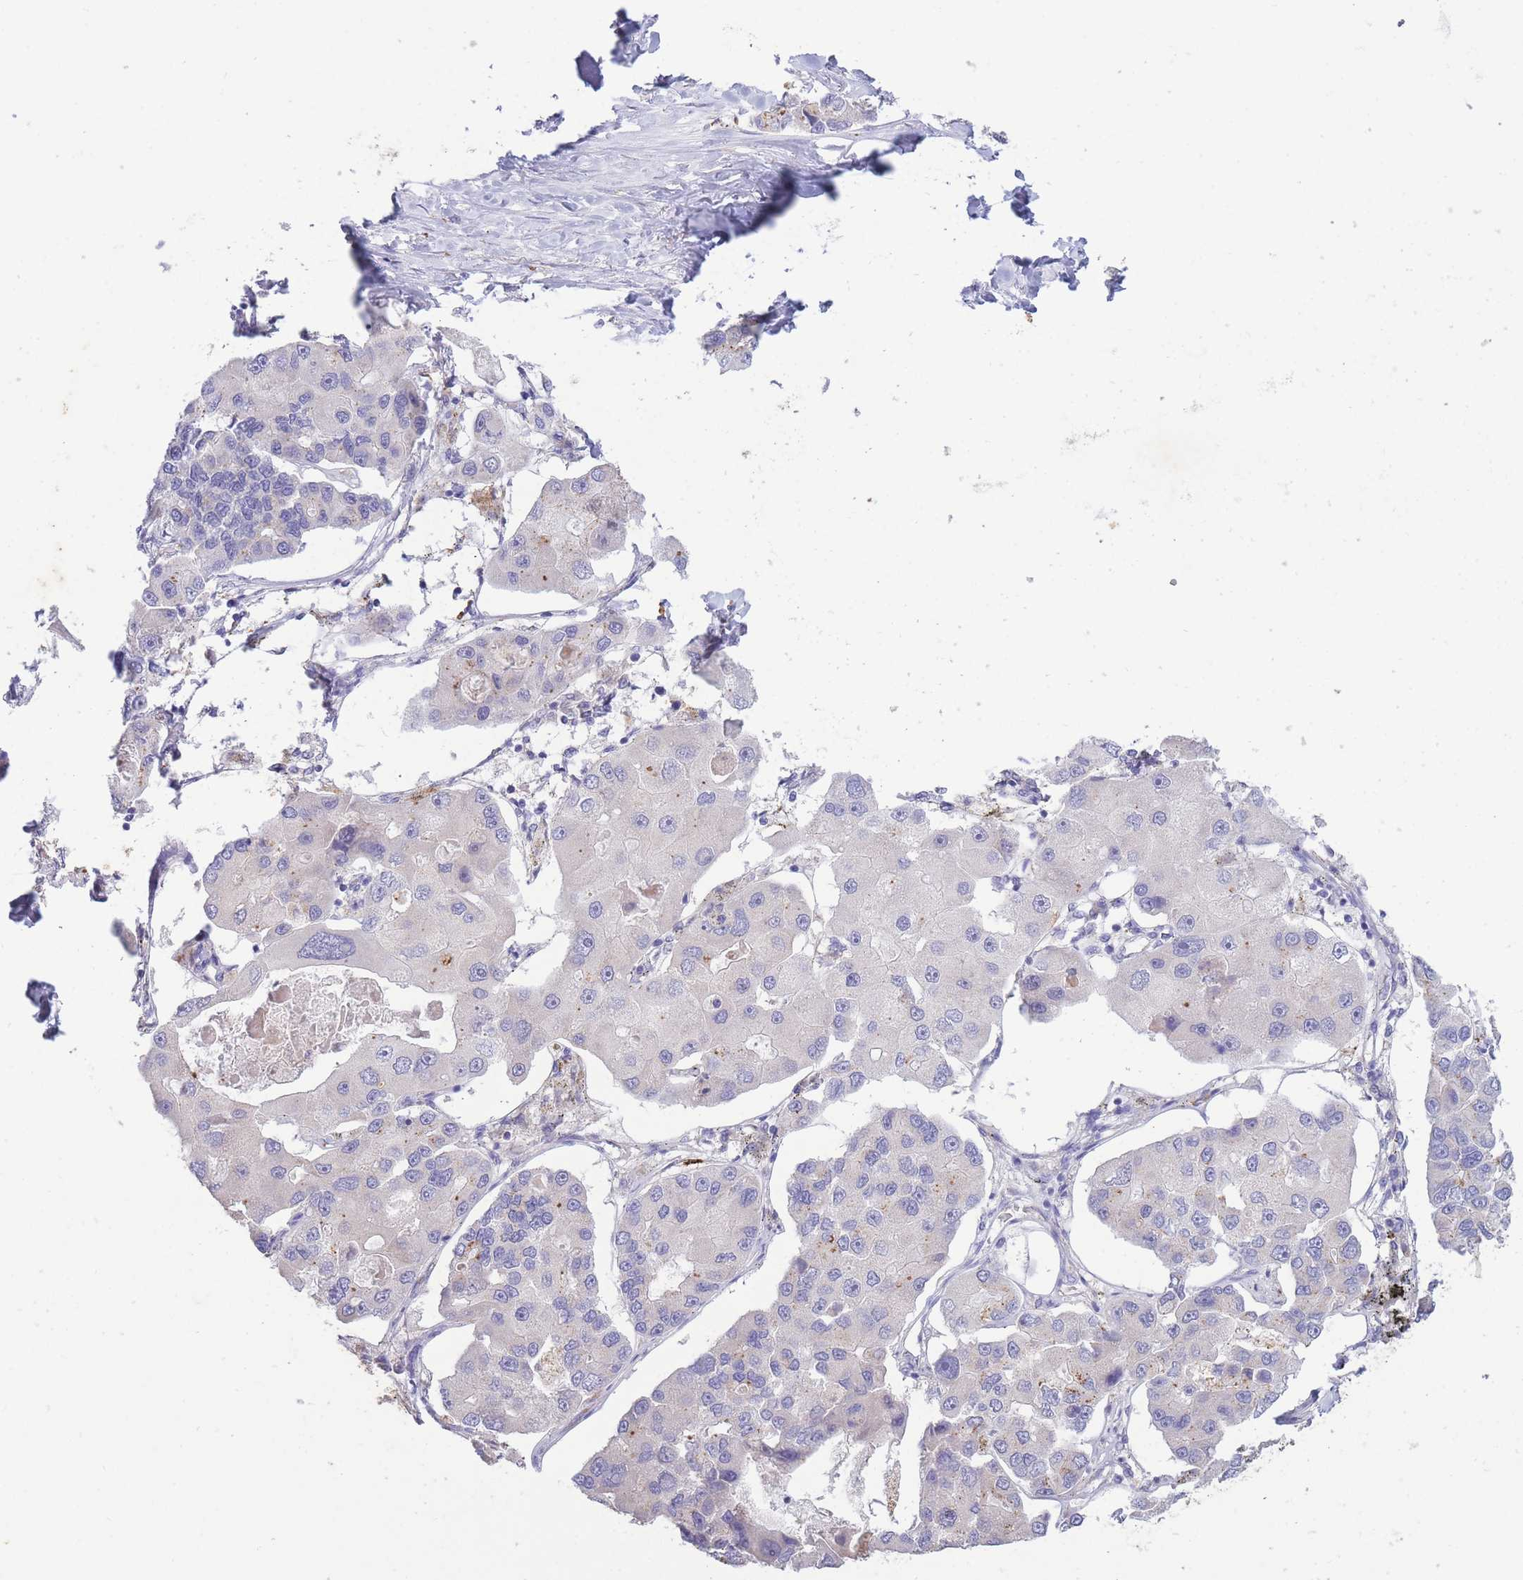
{"staining": {"intensity": "negative", "quantity": "none", "location": "none"}, "tissue": "lung cancer", "cell_type": "Tumor cells", "image_type": "cancer", "snomed": [{"axis": "morphology", "description": "Adenocarcinoma, NOS"}, {"axis": "topography", "description": "Lung"}], "caption": "An immunohistochemistry micrograph of lung cancer is shown. There is no staining in tumor cells of lung cancer. (Stains: DAB immunohistochemistry with hematoxylin counter stain, Microscopy: brightfield microscopy at high magnification).", "gene": "CENPM", "patient": {"sex": "female", "age": 54}}